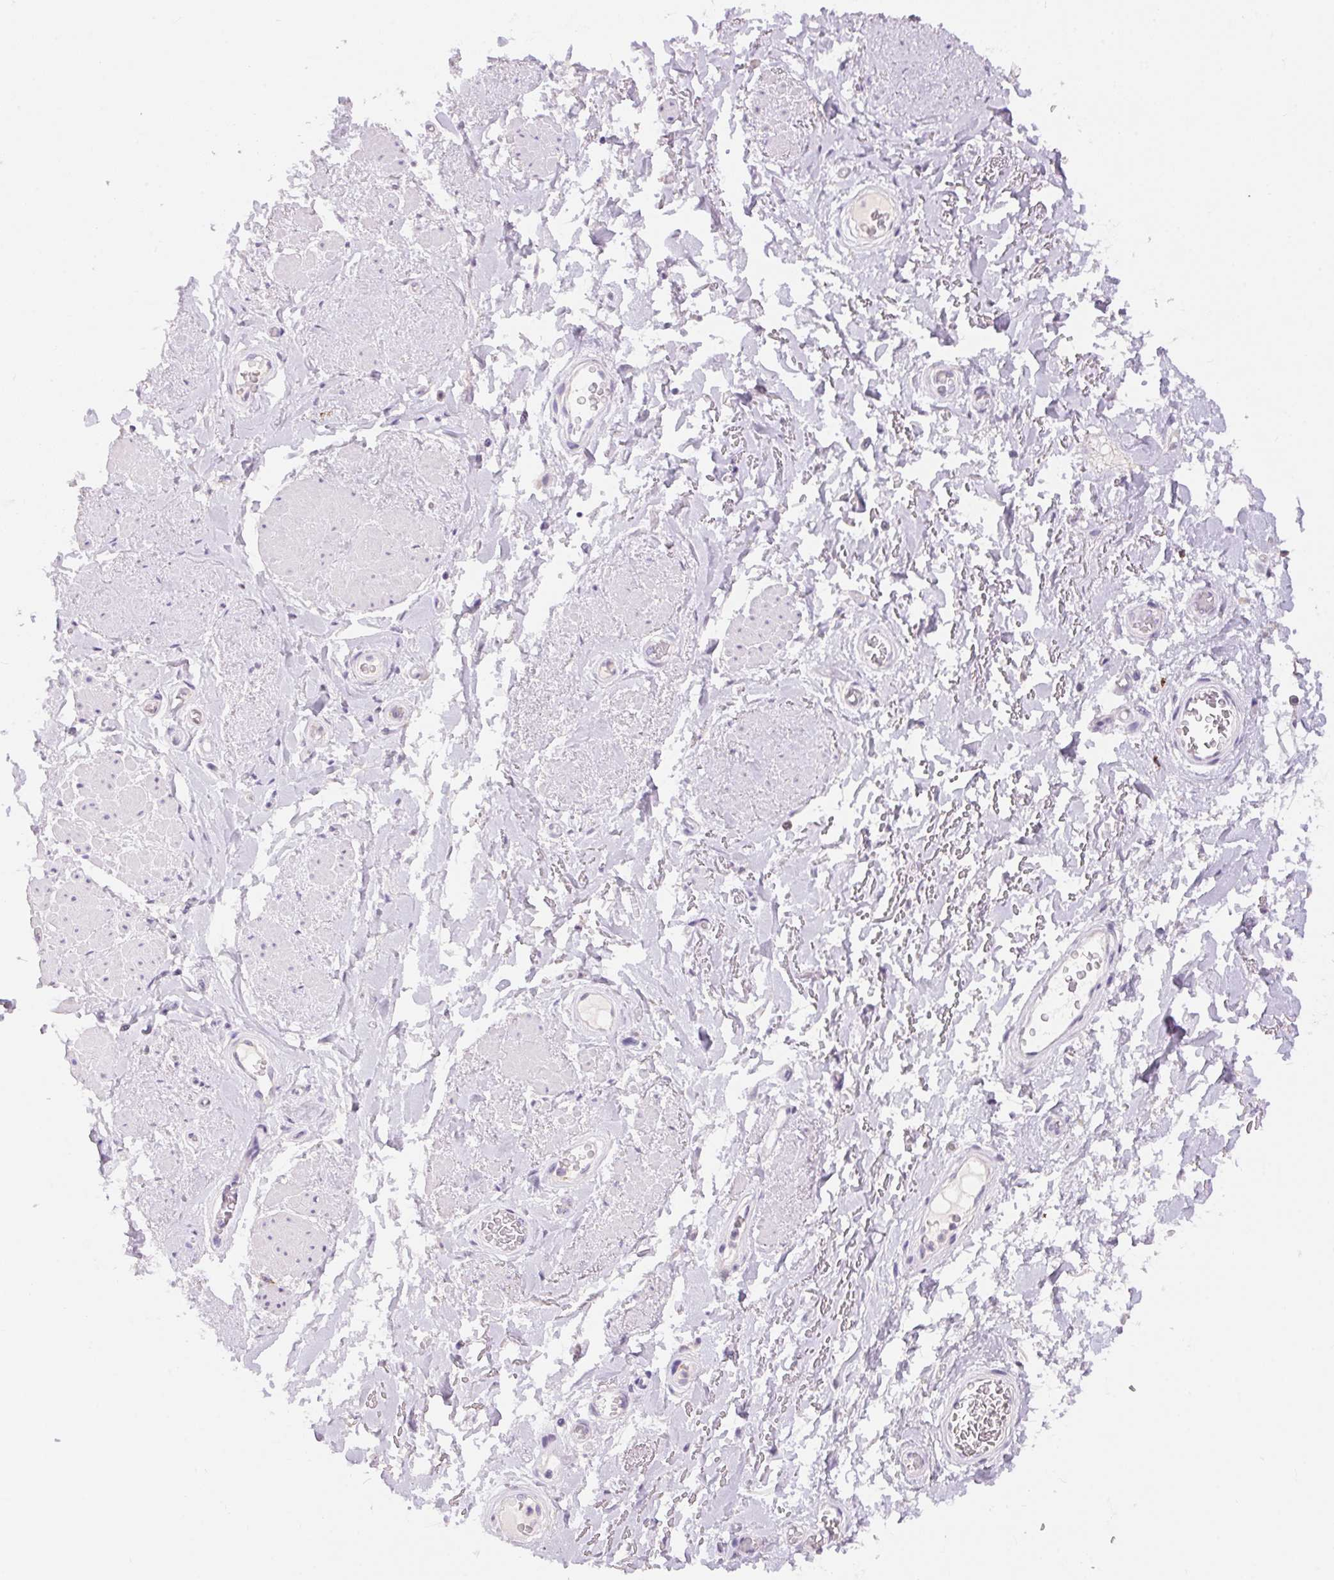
{"staining": {"intensity": "negative", "quantity": "none", "location": "none"}, "tissue": "adipose tissue", "cell_type": "Adipocytes", "image_type": "normal", "snomed": [{"axis": "morphology", "description": "Normal tissue, NOS"}, {"axis": "topography", "description": "Anal"}, {"axis": "topography", "description": "Peripheral nerve tissue"}], "caption": "IHC histopathology image of unremarkable adipose tissue: adipose tissue stained with DAB (3,3'-diaminobenzidine) reveals no significant protein positivity in adipocytes. (DAB (3,3'-diaminobenzidine) immunohistochemistry (IHC), high magnification).", "gene": "PNLIPRP3", "patient": {"sex": "male", "age": 53}}